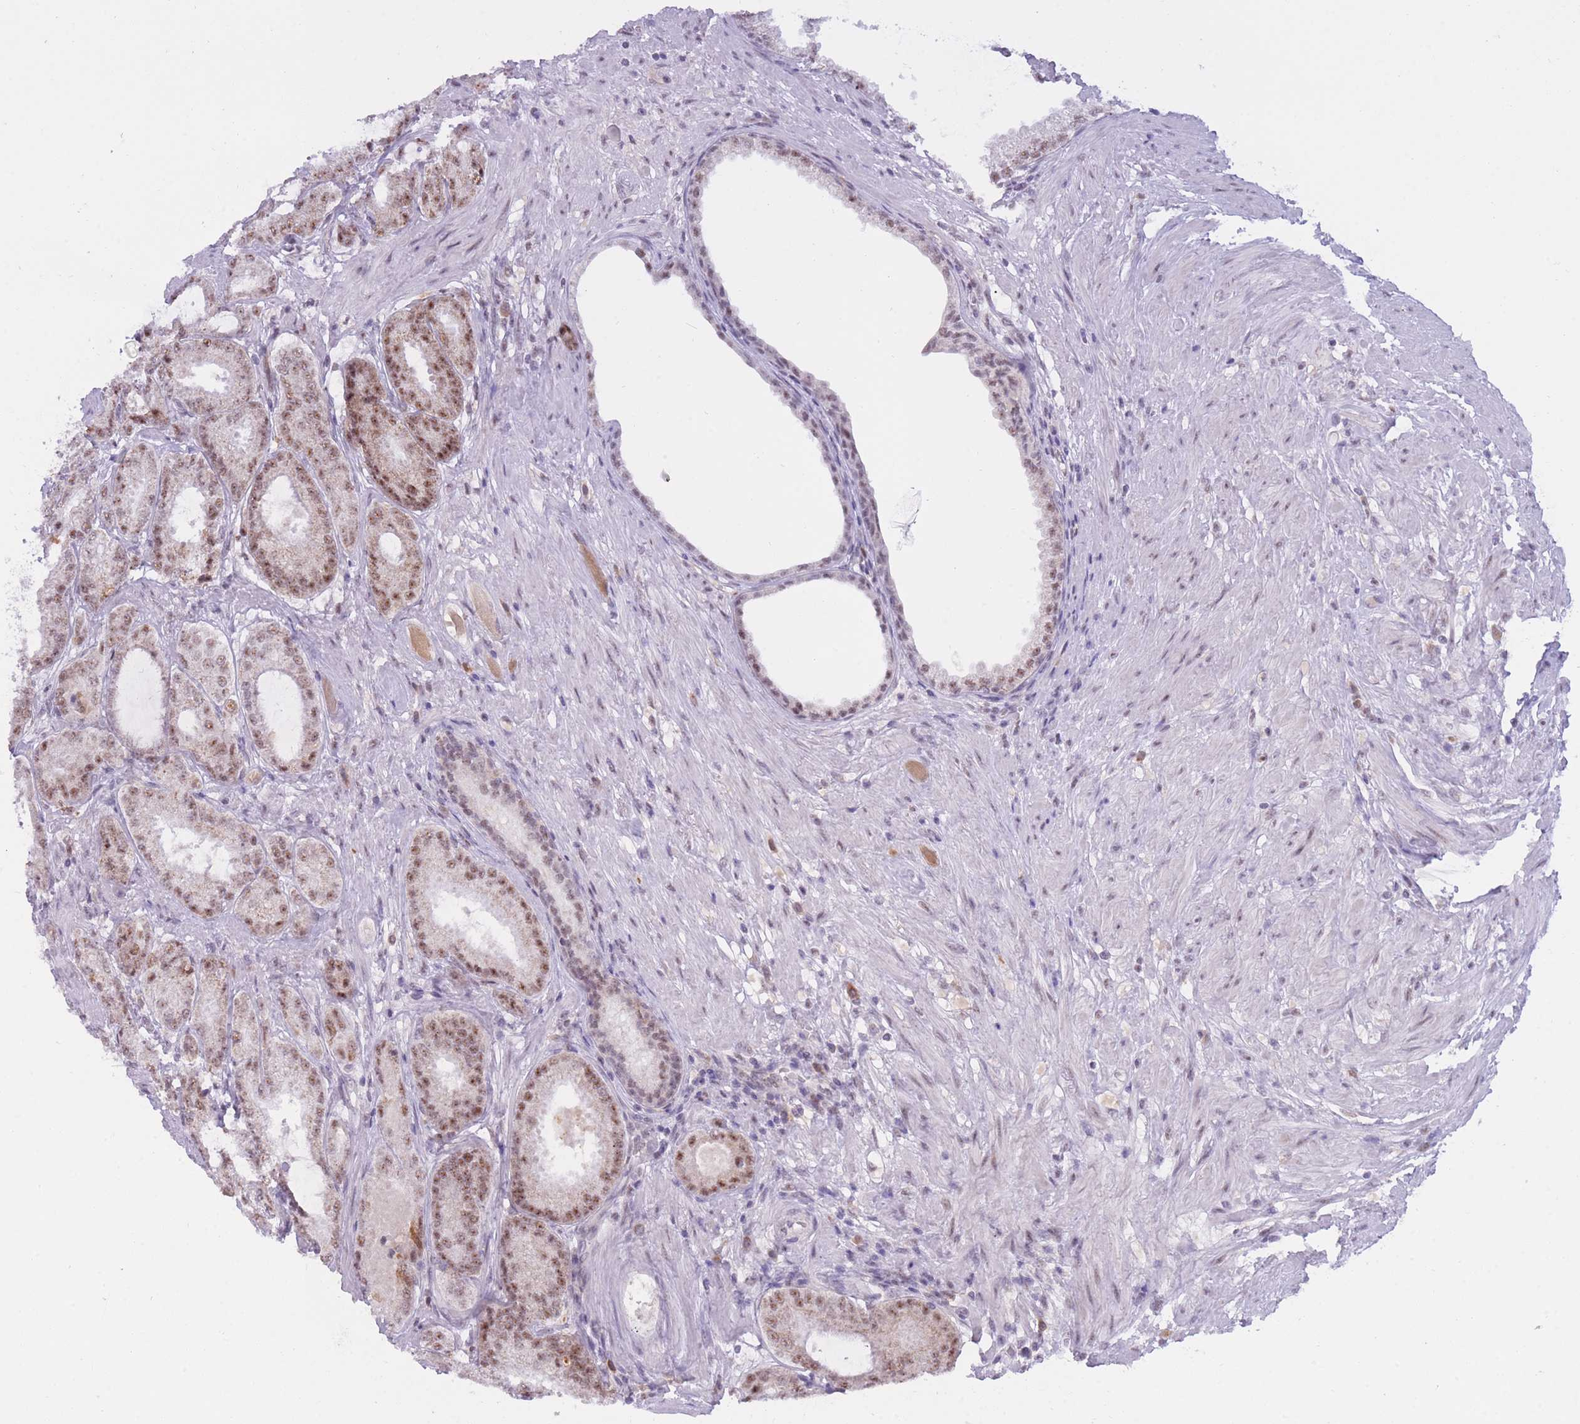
{"staining": {"intensity": "moderate", "quantity": ">75%", "location": "nuclear"}, "tissue": "prostate cancer", "cell_type": "Tumor cells", "image_type": "cancer", "snomed": [{"axis": "morphology", "description": "Adenocarcinoma, High grade"}, {"axis": "topography", "description": "Prostate"}], "caption": "Brown immunohistochemical staining in human prostate high-grade adenocarcinoma exhibits moderate nuclear positivity in about >75% of tumor cells.", "gene": "CYP2B6", "patient": {"sex": "male", "age": 71}}